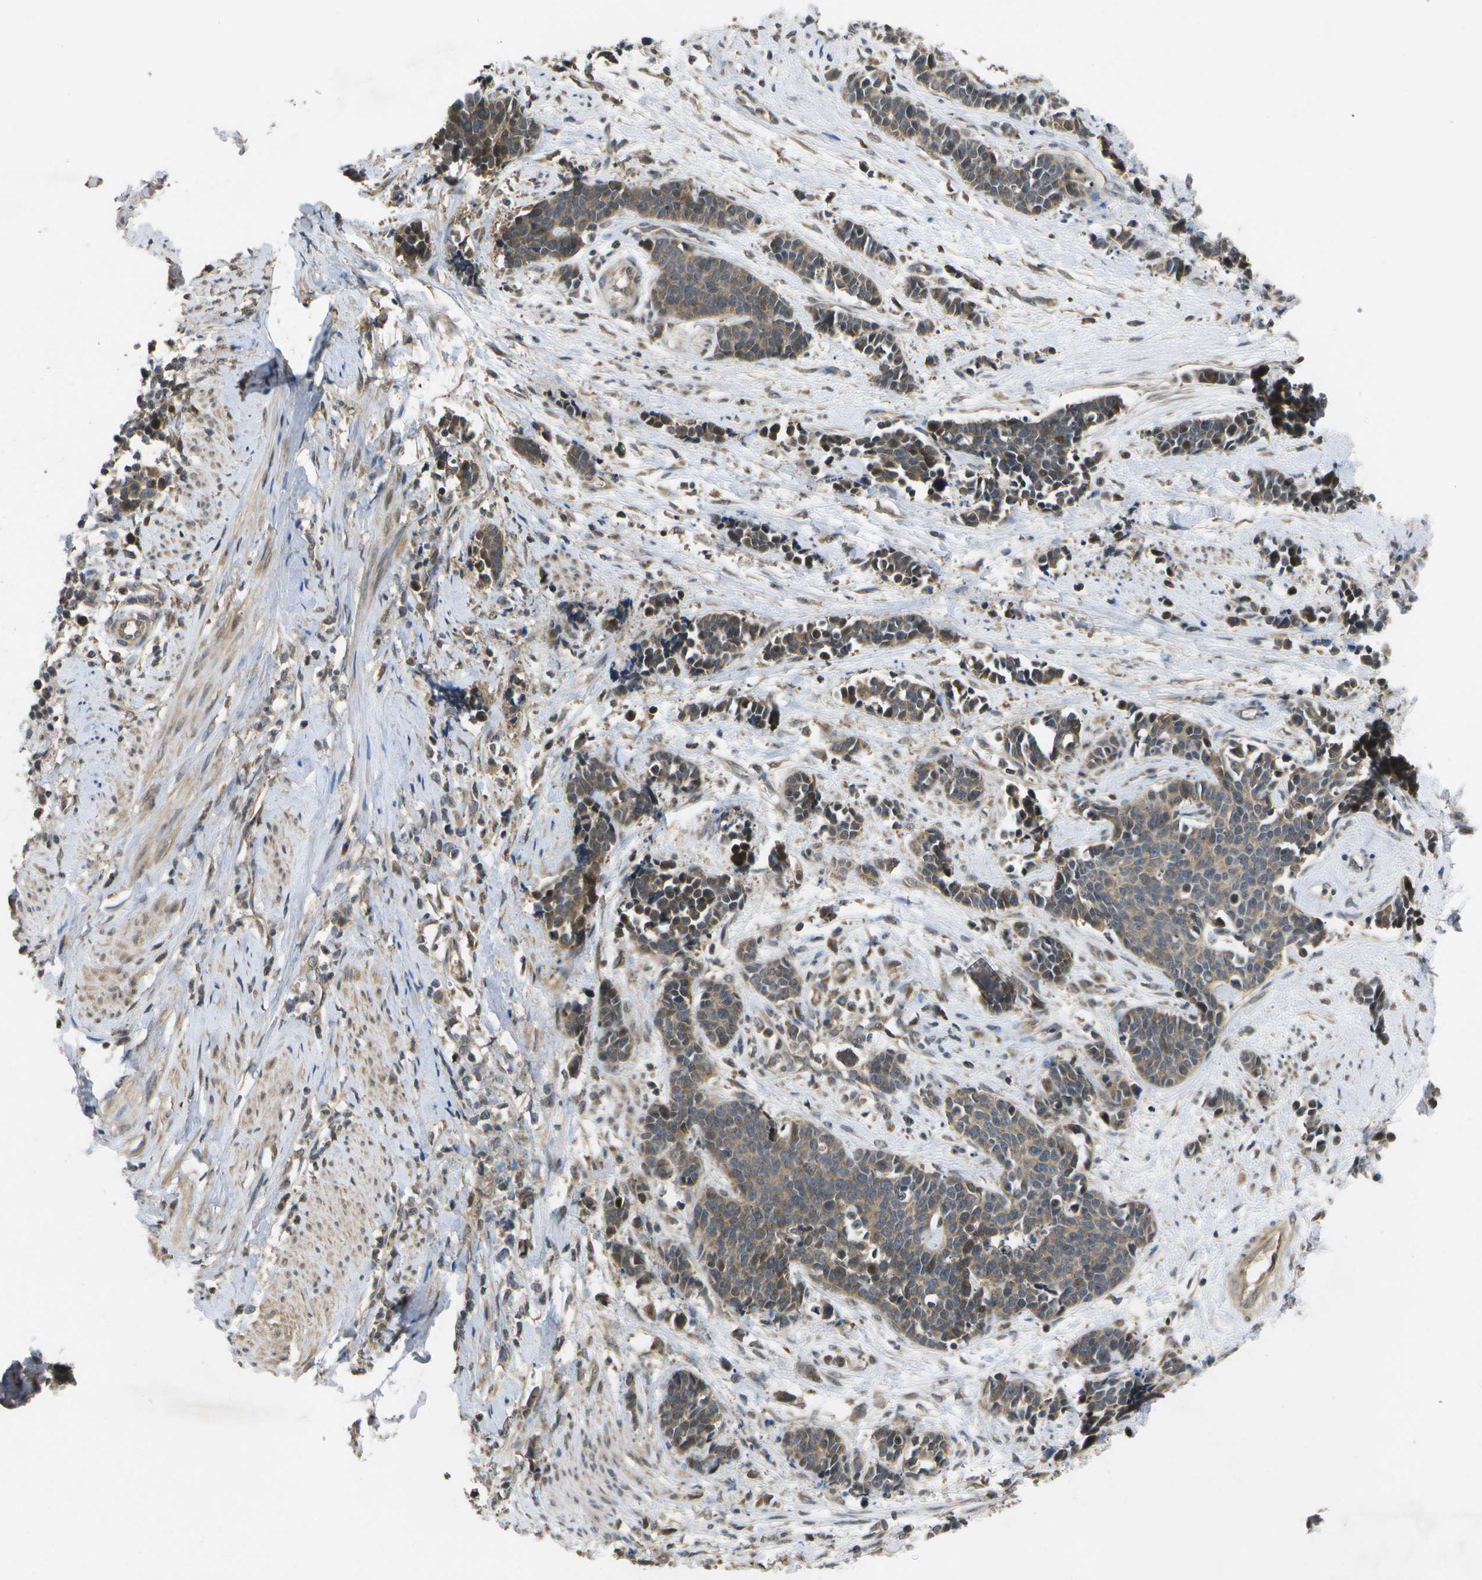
{"staining": {"intensity": "moderate", "quantity": ">75%", "location": "cytoplasmic/membranous"}, "tissue": "cervical cancer", "cell_type": "Tumor cells", "image_type": "cancer", "snomed": [{"axis": "morphology", "description": "Squamous cell carcinoma, NOS"}, {"axis": "topography", "description": "Cervix"}], "caption": "DAB immunohistochemical staining of human cervical cancer demonstrates moderate cytoplasmic/membranous protein expression in approximately >75% of tumor cells. Using DAB (3,3'-diaminobenzidine) (brown) and hematoxylin (blue) stains, captured at high magnification using brightfield microscopy.", "gene": "ALAS1", "patient": {"sex": "female", "age": 35}}